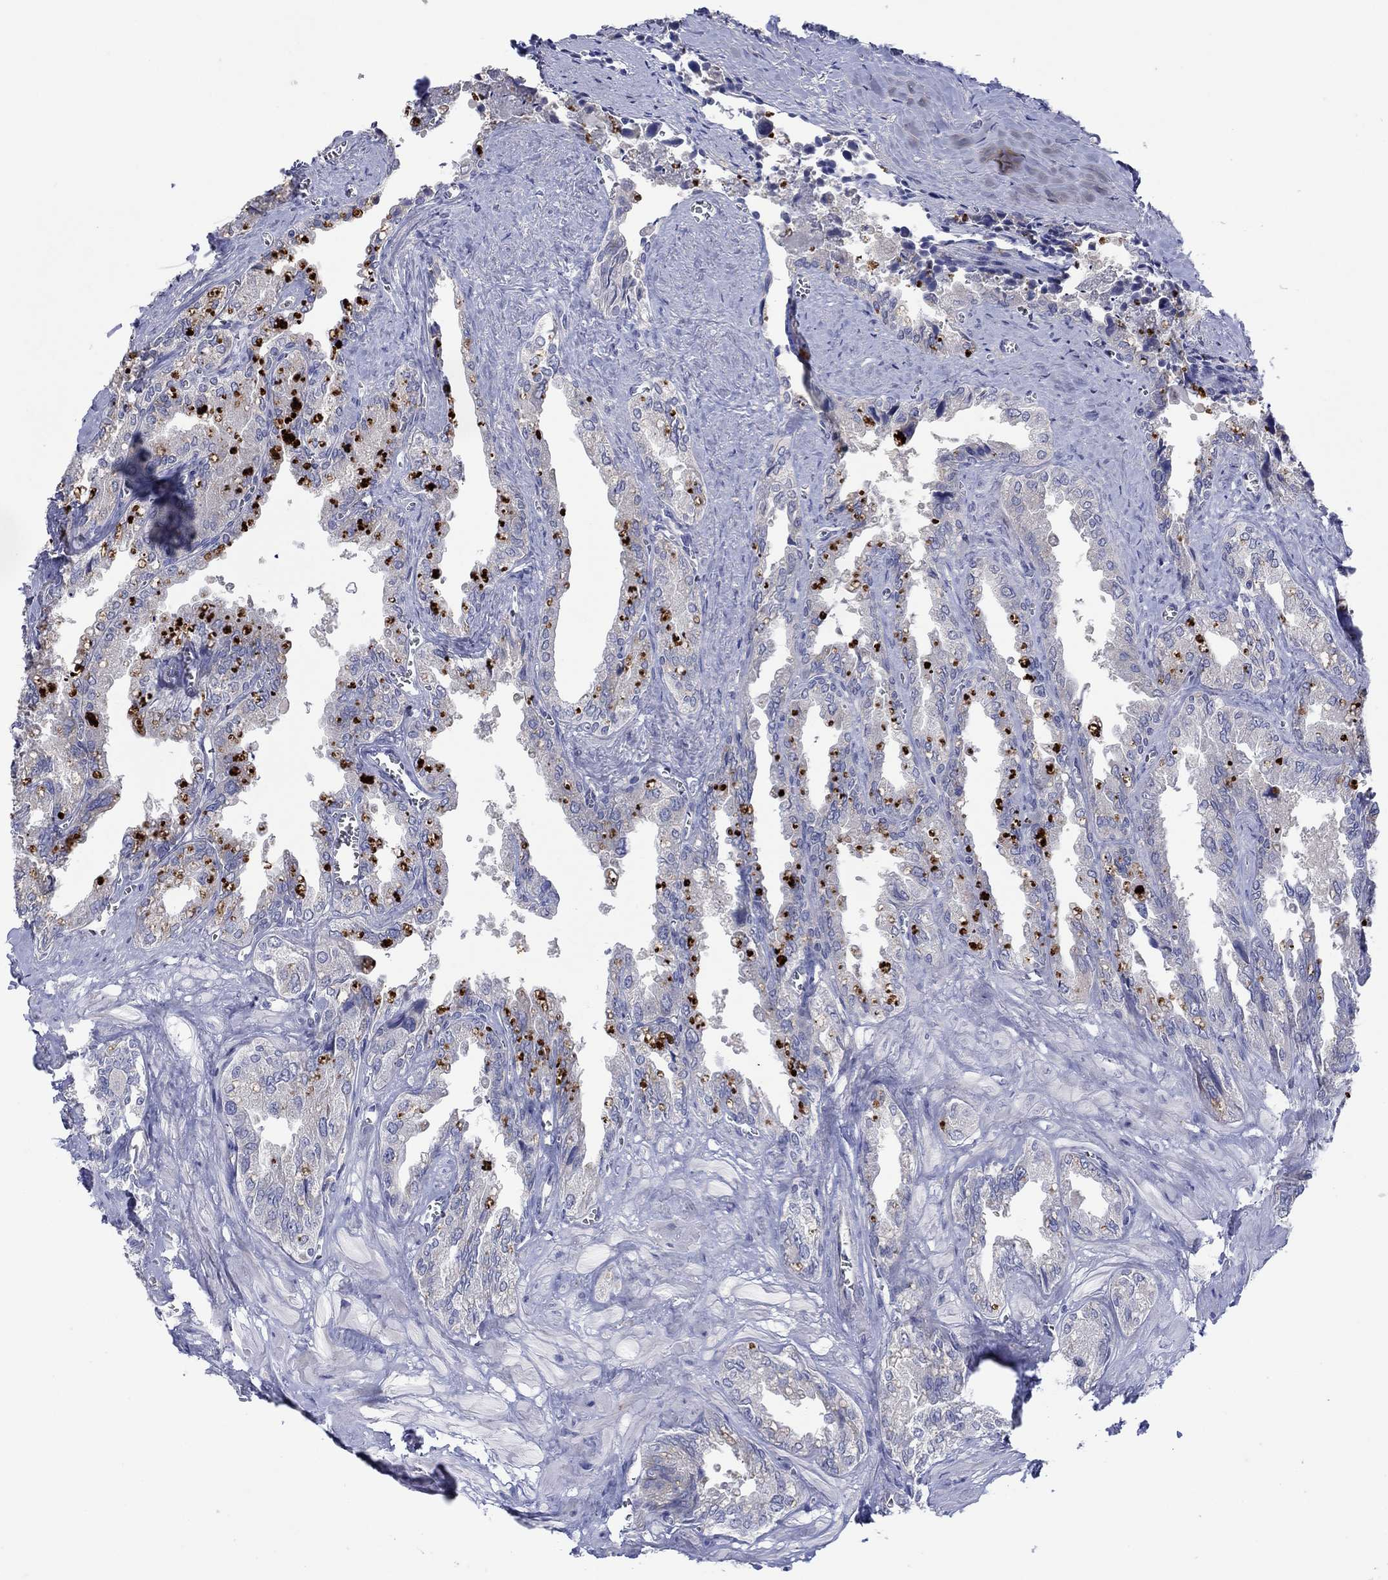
{"staining": {"intensity": "negative", "quantity": "none", "location": "none"}, "tissue": "seminal vesicle", "cell_type": "Glandular cells", "image_type": "normal", "snomed": [{"axis": "morphology", "description": "Normal tissue, NOS"}, {"axis": "topography", "description": "Seminal veicle"}], "caption": "DAB (3,3'-diaminobenzidine) immunohistochemical staining of normal seminal vesicle exhibits no significant positivity in glandular cells.", "gene": "PLCL2", "patient": {"sex": "male", "age": 67}}